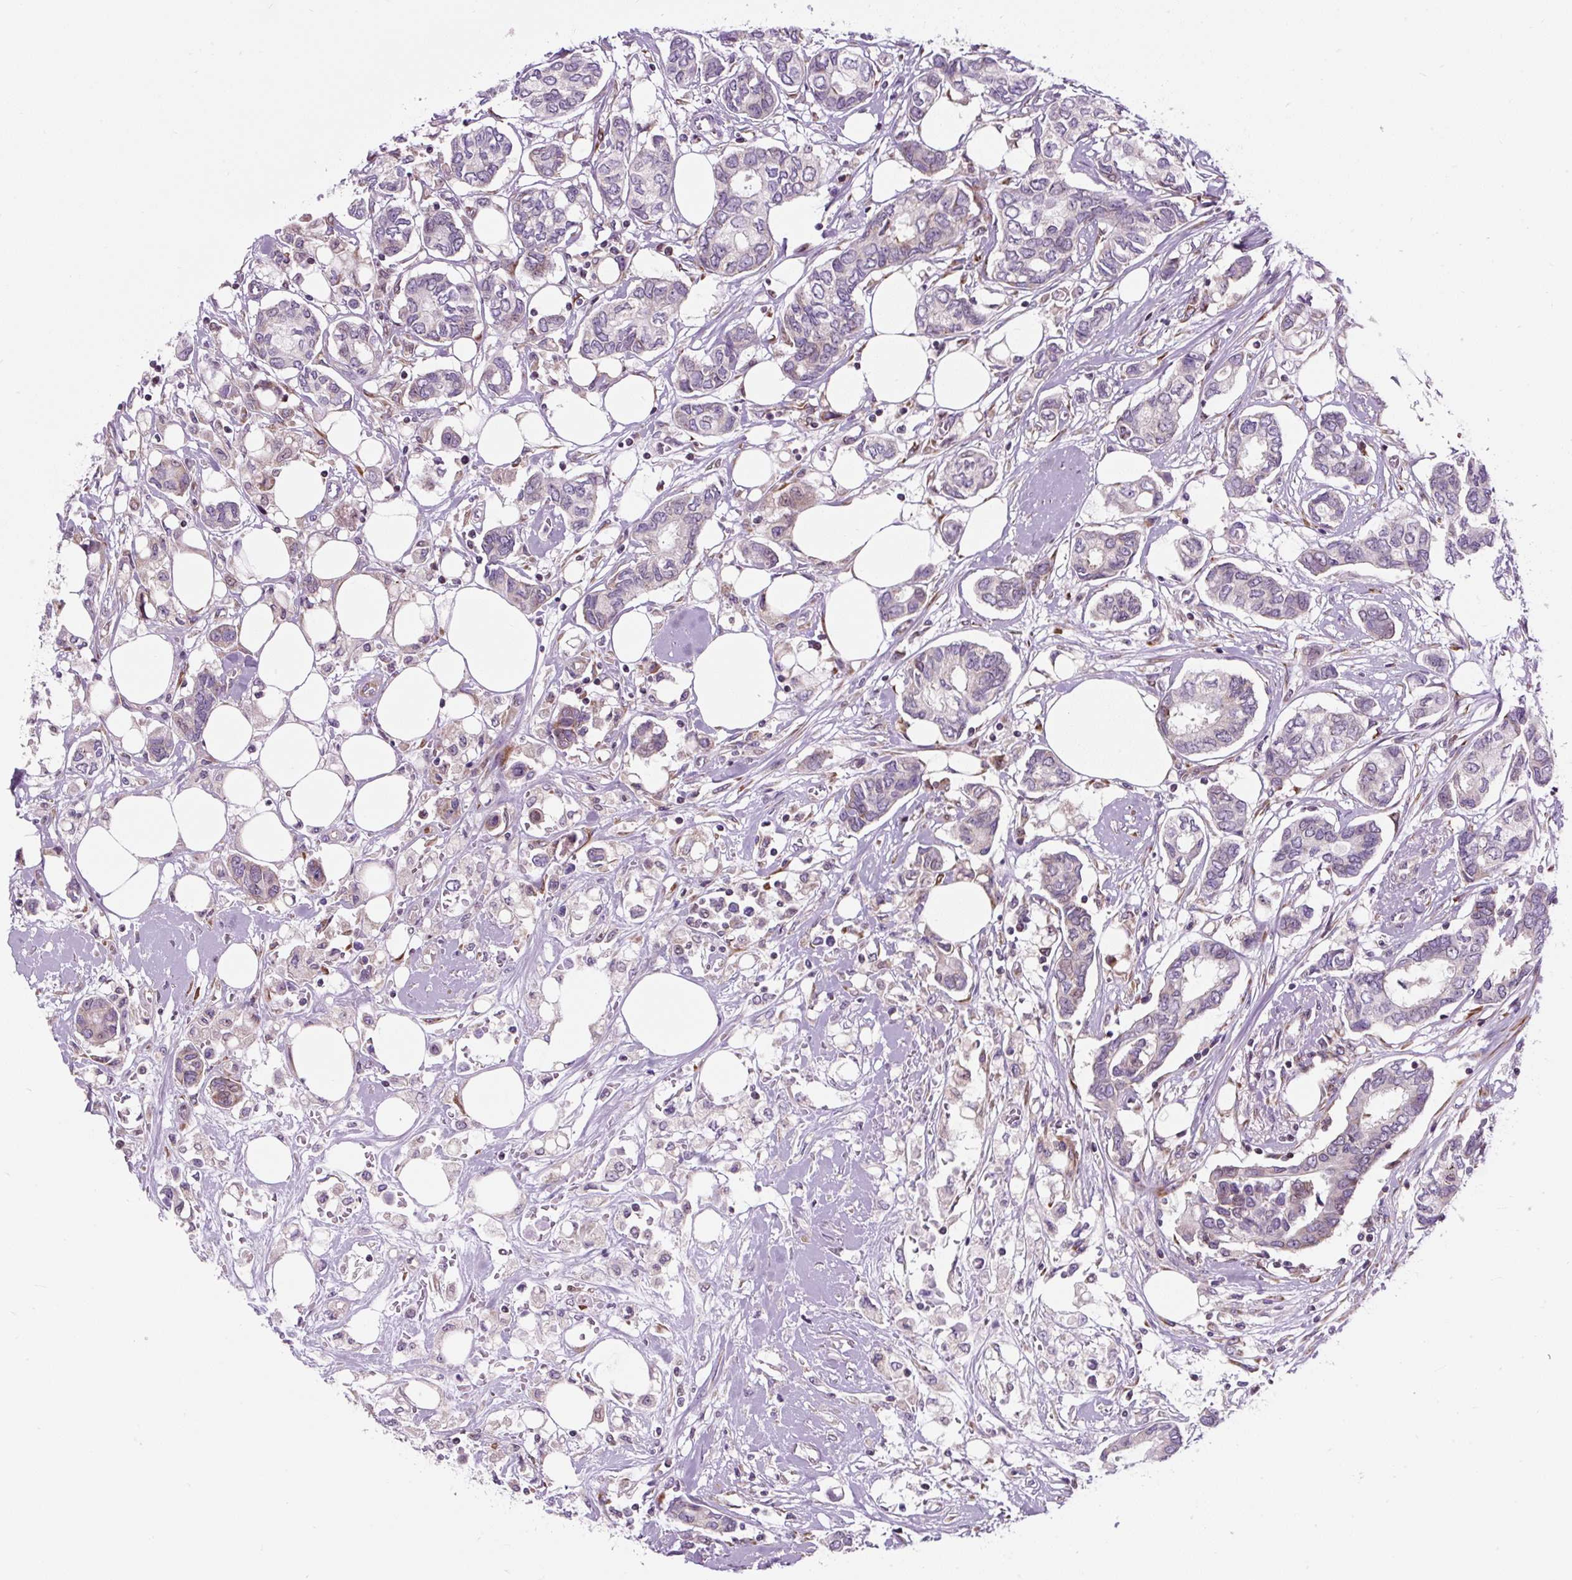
{"staining": {"intensity": "weak", "quantity": "<25%", "location": "cytoplasmic/membranous"}, "tissue": "breast cancer", "cell_type": "Tumor cells", "image_type": "cancer", "snomed": [{"axis": "morphology", "description": "Duct carcinoma"}, {"axis": "topography", "description": "Breast"}], "caption": "The IHC photomicrograph has no significant expression in tumor cells of breast cancer tissue.", "gene": "CISD3", "patient": {"sex": "female", "age": 73}}